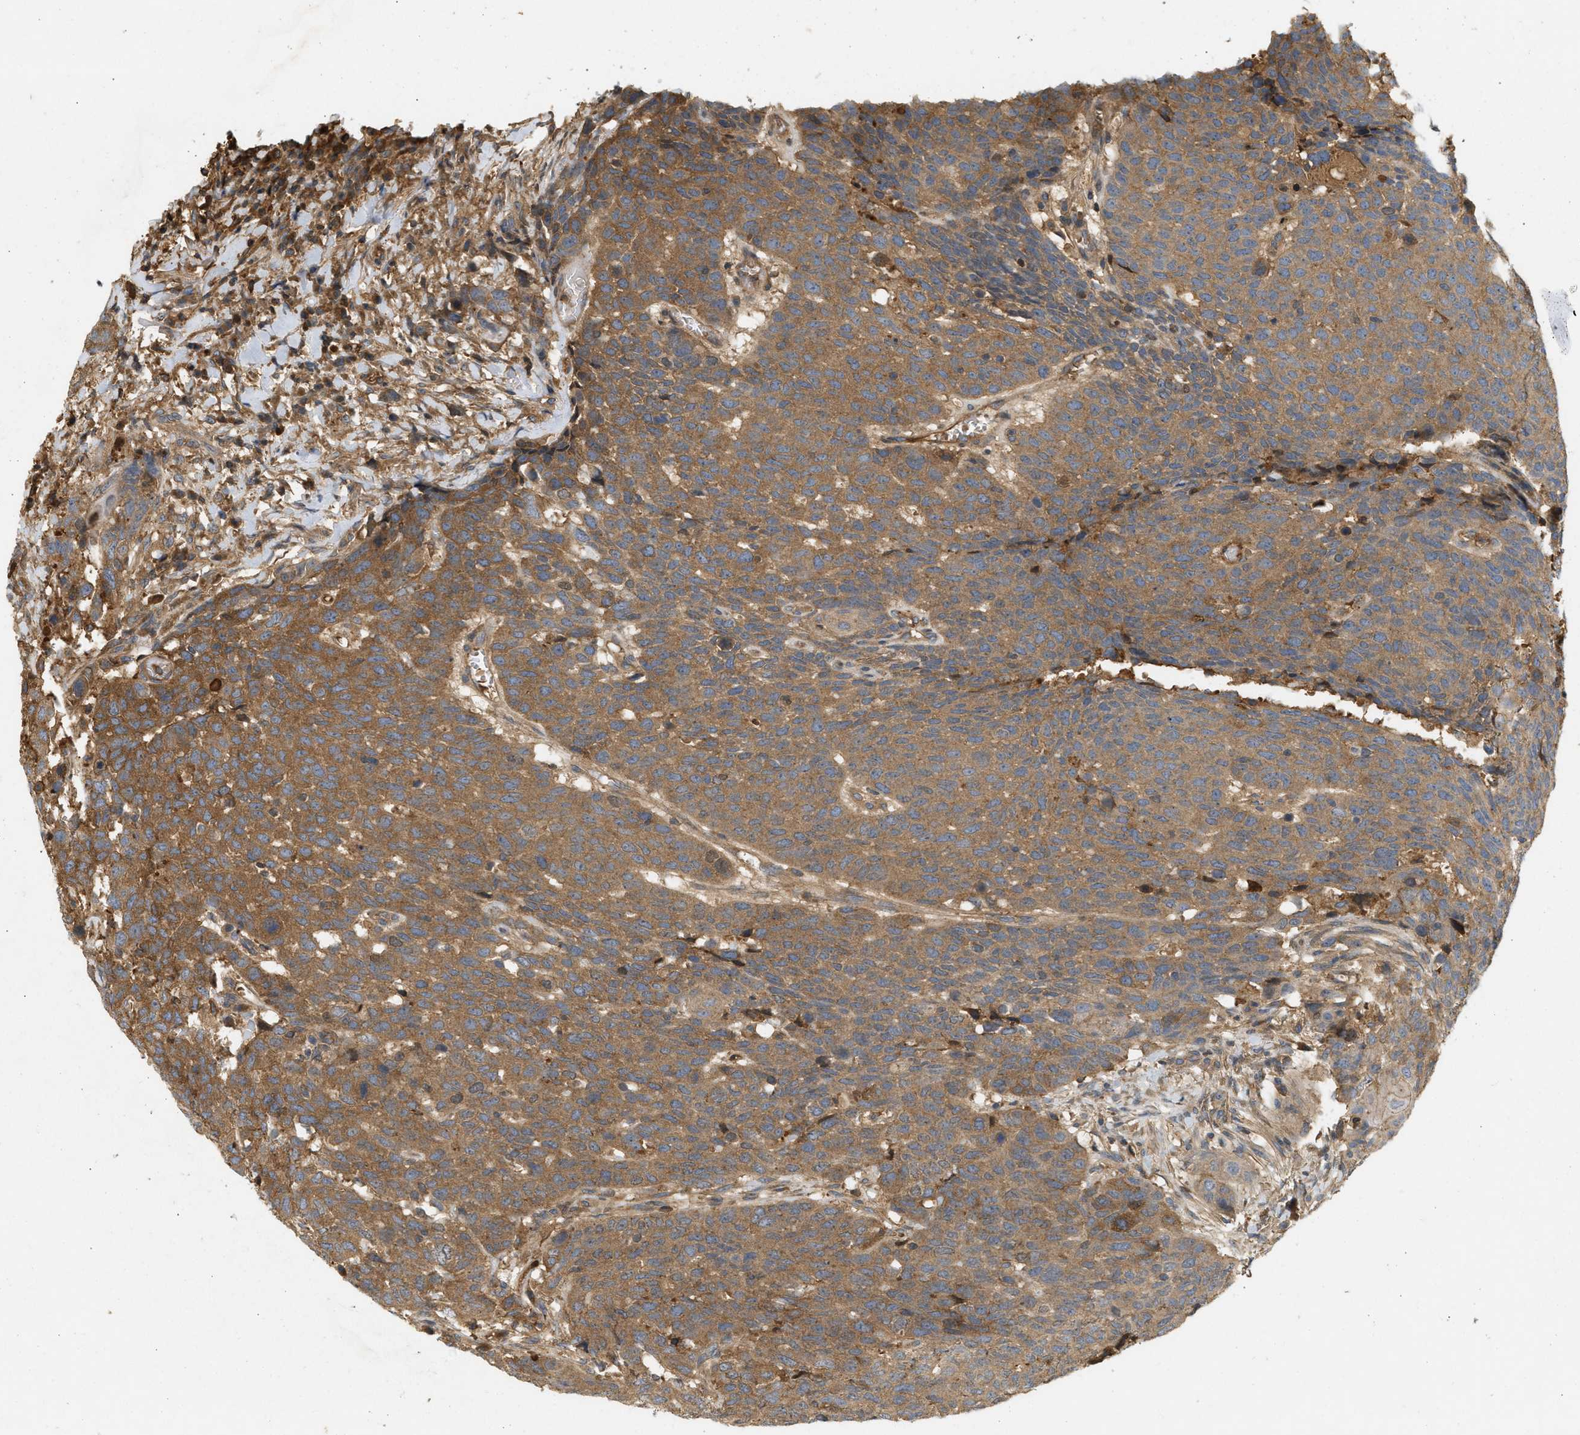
{"staining": {"intensity": "moderate", "quantity": ">75%", "location": "cytoplasmic/membranous"}, "tissue": "head and neck cancer", "cell_type": "Tumor cells", "image_type": "cancer", "snomed": [{"axis": "morphology", "description": "Squamous cell carcinoma, NOS"}, {"axis": "topography", "description": "Head-Neck"}], "caption": "This image displays immunohistochemistry (IHC) staining of squamous cell carcinoma (head and neck), with medium moderate cytoplasmic/membranous staining in approximately >75% of tumor cells.", "gene": "F8", "patient": {"sex": "male", "age": 66}}